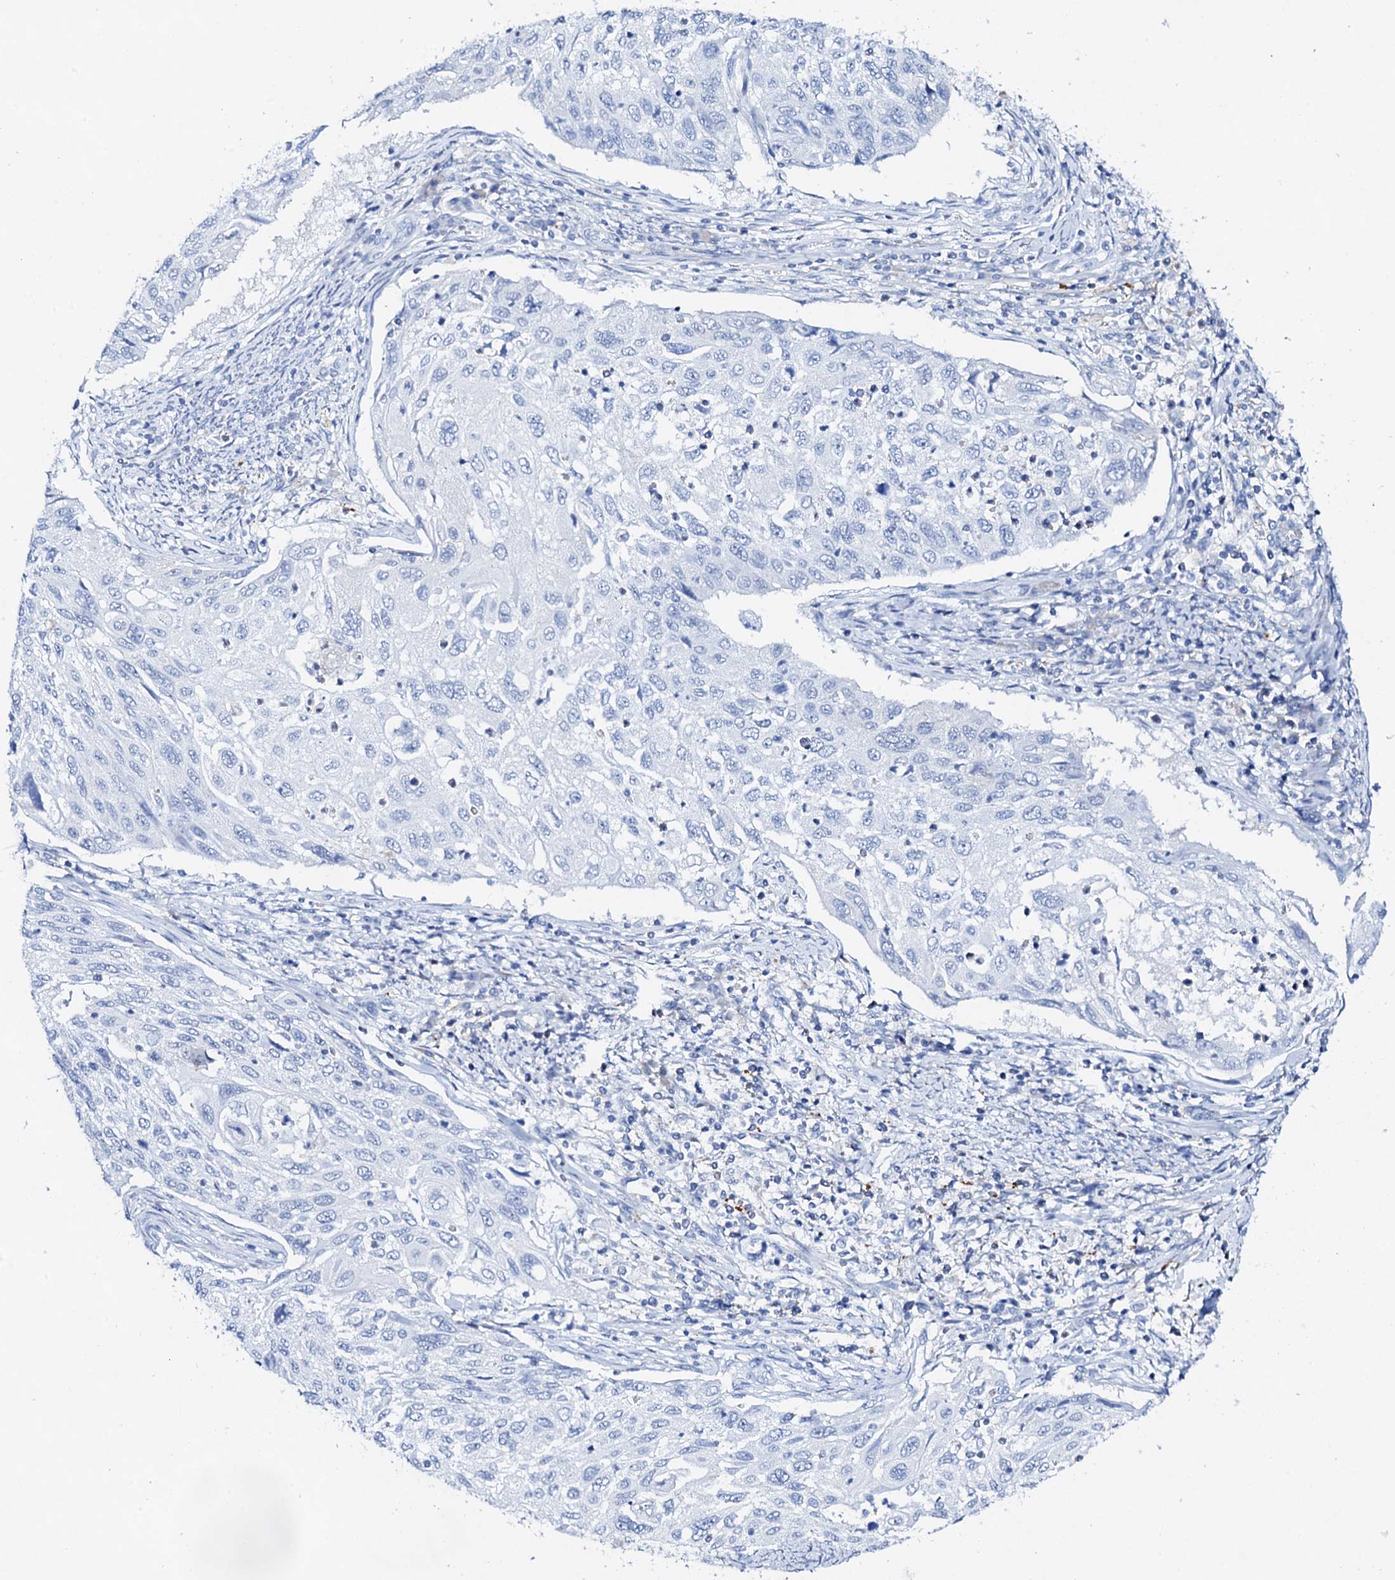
{"staining": {"intensity": "negative", "quantity": "none", "location": "none"}, "tissue": "cervical cancer", "cell_type": "Tumor cells", "image_type": "cancer", "snomed": [{"axis": "morphology", "description": "Squamous cell carcinoma, NOS"}, {"axis": "topography", "description": "Cervix"}], "caption": "Human cervical cancer stained for a protein using IHC exhibits no expression in tumor cells.", "gene": "FBXL16", "patient": {"sex": "female", "age": 70}}